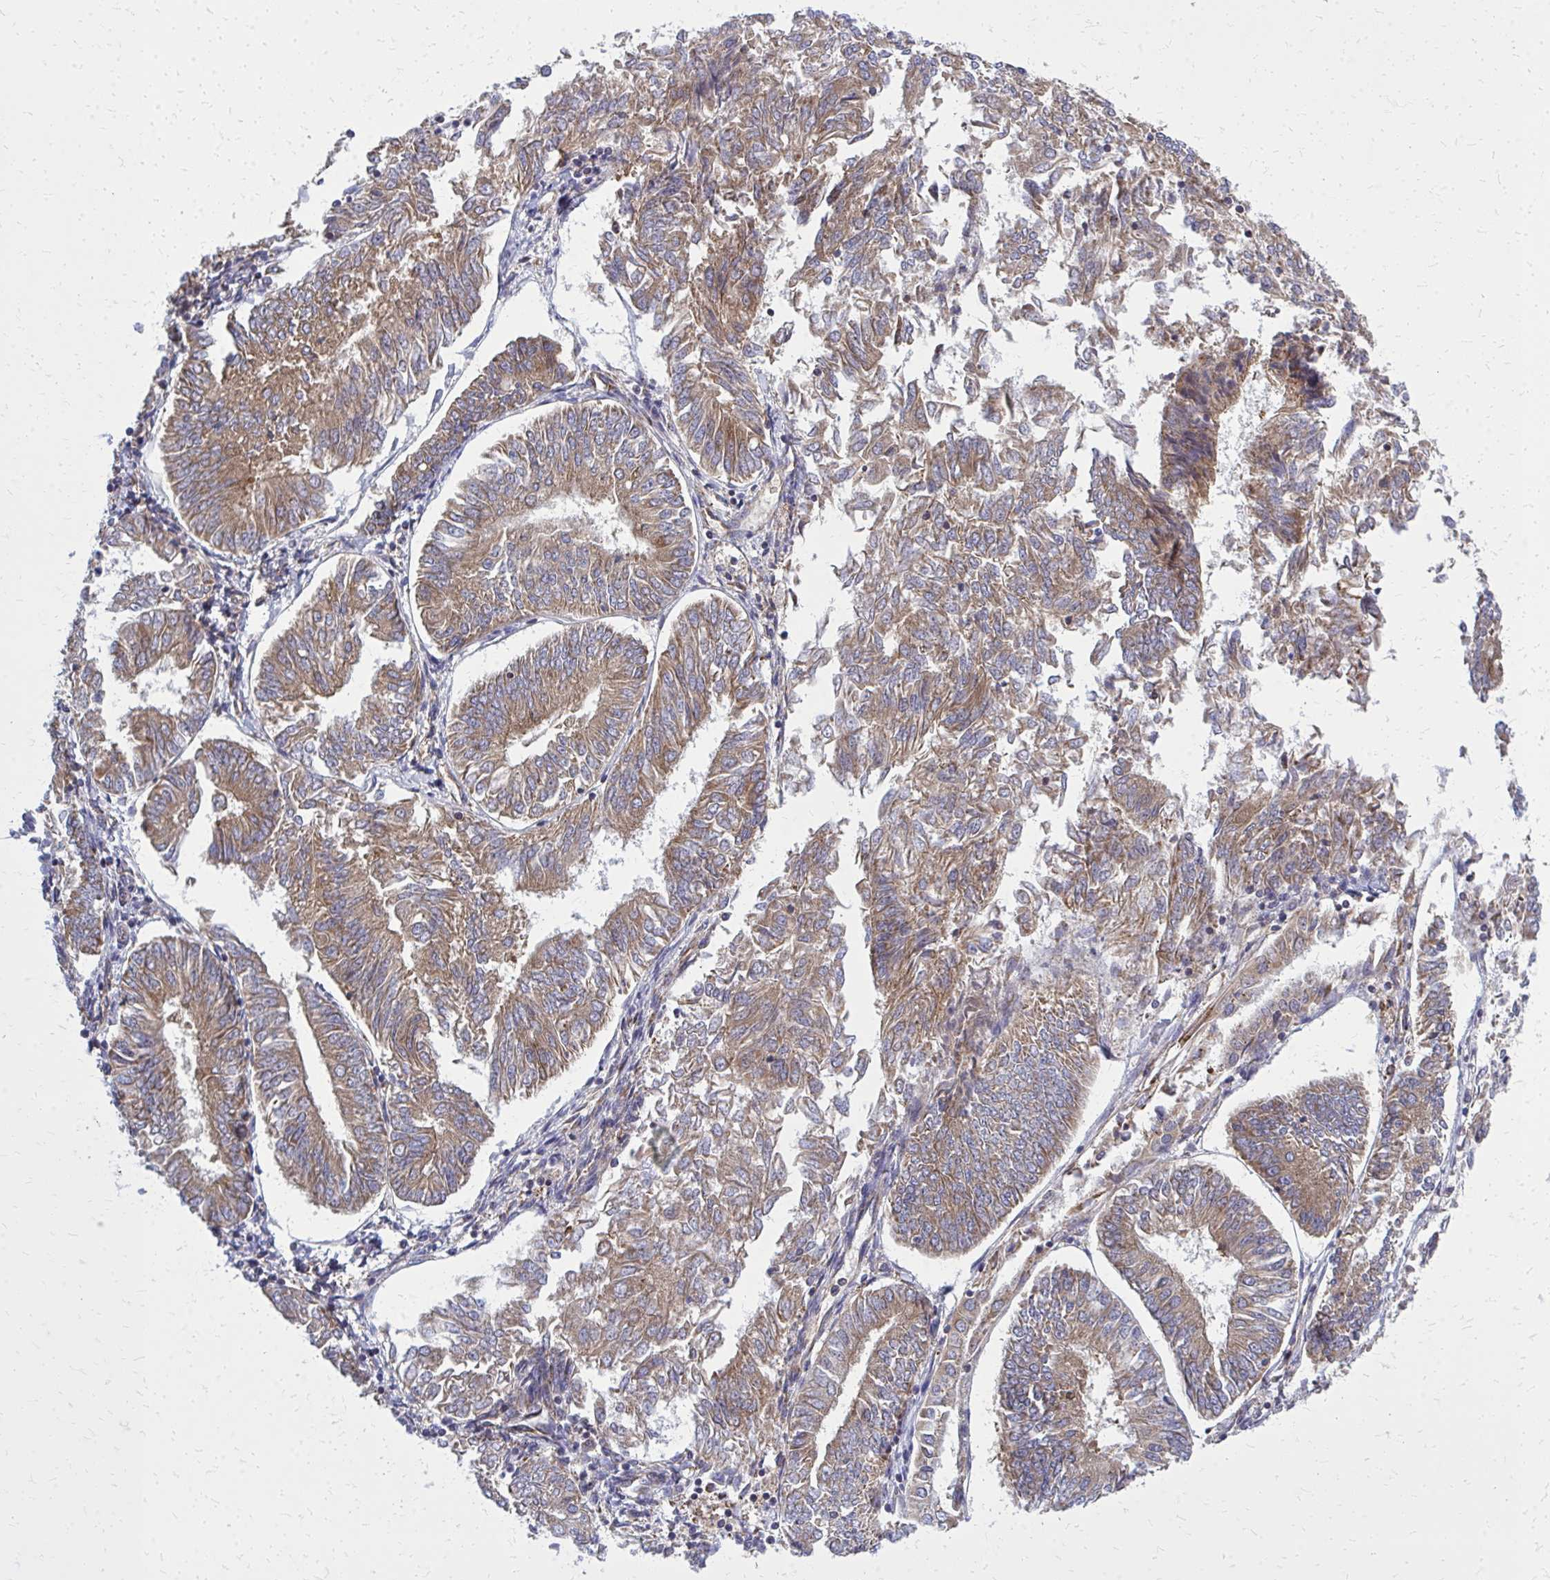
{"staining": {"intensity": "moderate", "quantity": ">75%", "location": "cytoplasmic/membranous"}, "tissue": "endometrial cancer", "cell_type": "Tumor cells", "image_type": "cancer", "snomed": [{"axis": "morphology", "description": "Adenocarcinoma, NOS"}, {"axis": "topography", "description": "Endometrium"}], "caption": "An IHC micrograph of tumor tissue is shown. Protein staining in brown shows moderate cytoplasmic/membranous positivity in adenocarcinoma (endometrial) within tumor cells.", "gene": "PDK4", "patient": {"sex": "female", "age": 58}}